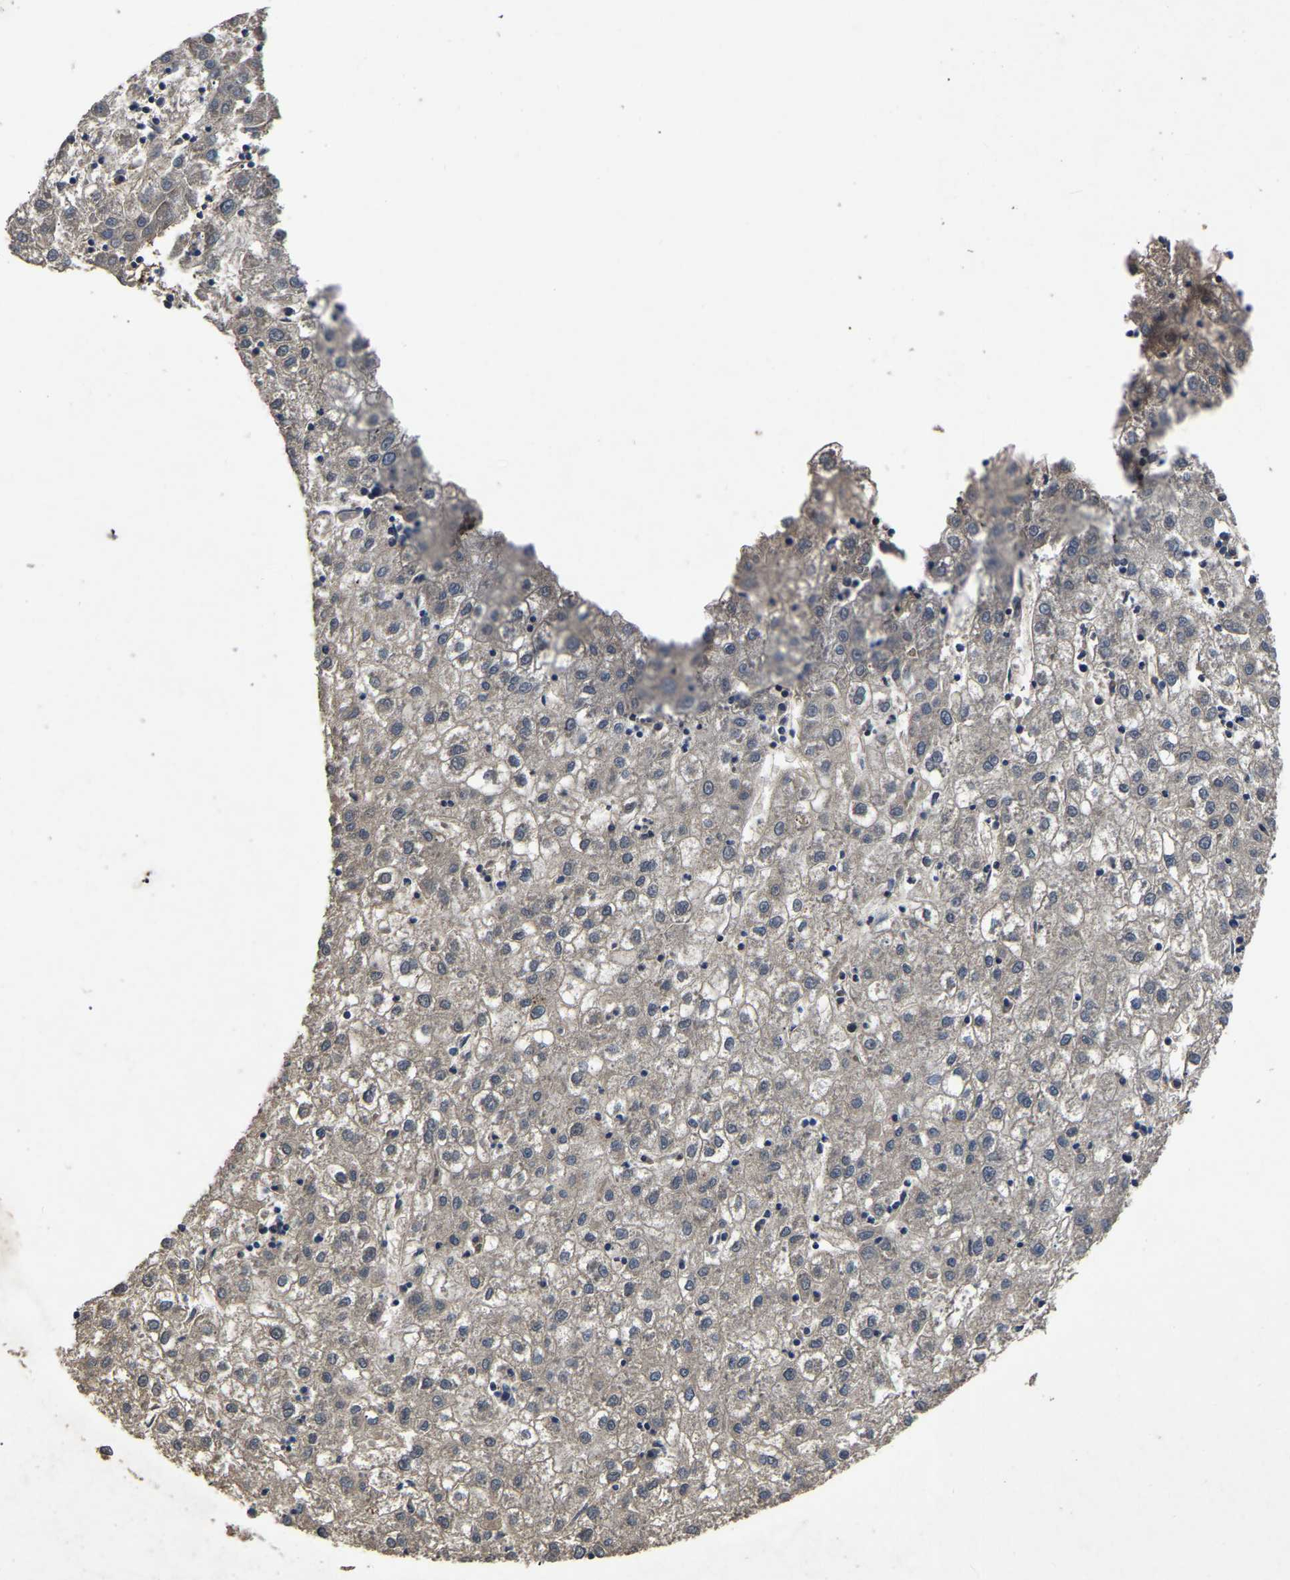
{"staining": {"intensity": "weak", "quantity": "<25%", "location": "cytoplasmic/membranous"}, "tissue": "liver cancer", "cell_type": "Tumor cells", "image_type": "cancer", "snomed": [{"axis": "morphology", "description": "Carcinoma, Hepatocellular, NOS"}, {"axis": "topography", "description": "Liver"}], "caption": "A high-resolution image shows IHC staining of liver hepatocellular carcinoma, which displays no significant positivity in tumor cells. (Stains: DAB immunohistochemistry with hematoxylin counter stain, Microscopy: brightfield microscopy at high magnification).", "gene": "CRYZL1", "patient": {"sex": "male", "age": 72}}